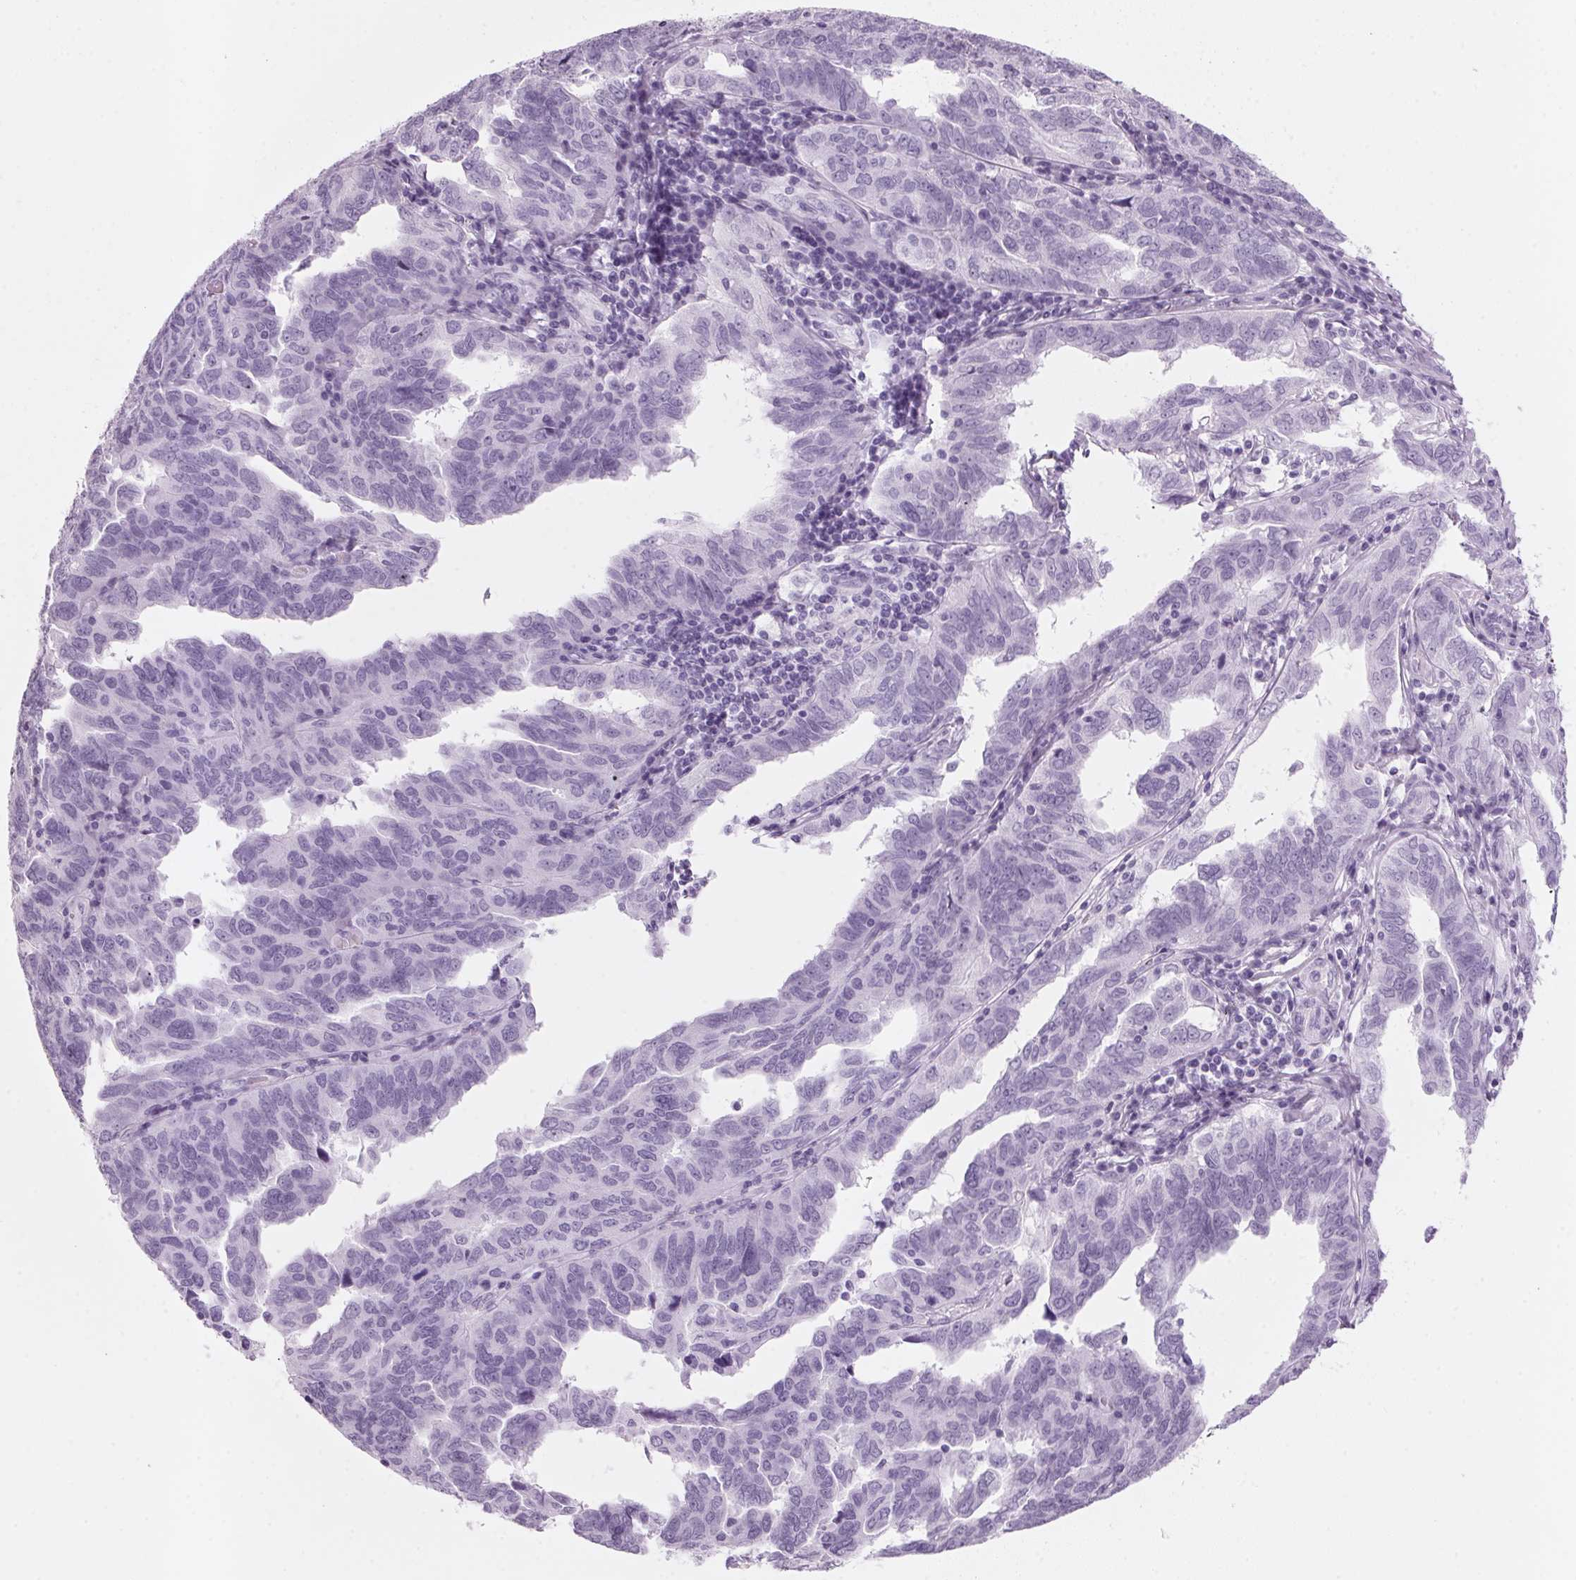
{"staining": {"intensity": "negative", "quantity": "none", "location": "none"}, "tissue": "ovarian cancer", "cell_type": "Tumor cells", "image_type": "cancer", "snomed": [{"axis": "morphology", "description": "Cystadenocarcinoma, serous, NOS"}, {"axis": "topography", "description": "Ovary"}], "caption": "High power microscopy micrograph of an immunohistochemistry image of ovarian cancer, revealing no significant staining in tumor cells.", "gene": "ADAM20", "patient": {"sex": "female", "age": 64}}